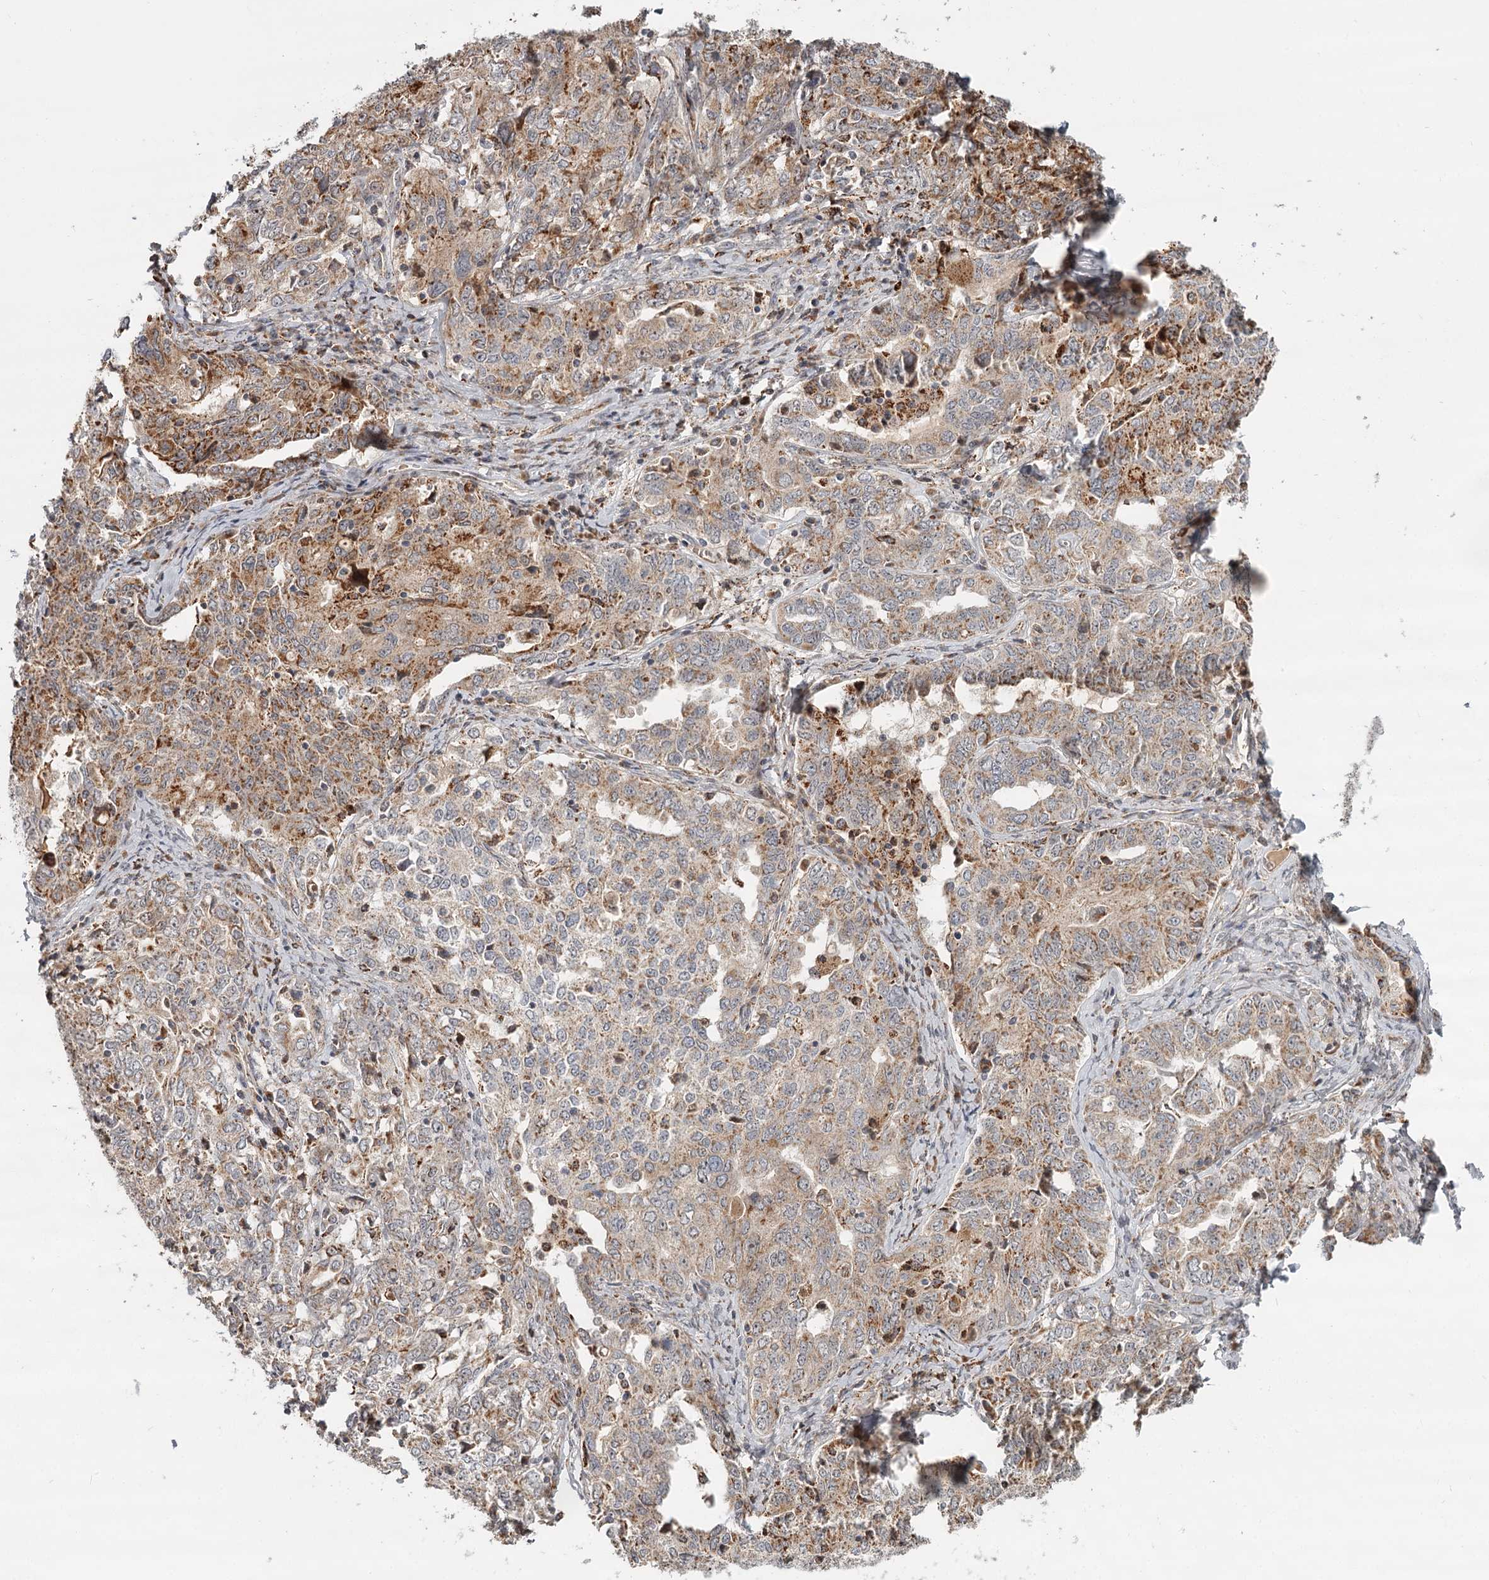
{"staining": {"intensity": "moderate", "quantity": "25%-75%", "location": "cytoplasmic/membranous"}, "tissue": "ovarian cancer", "cell_type": "Tumor cells", "image_type": "cancer", "snomed": [{"axis": "morphology", "description": "Carcinoma, endometroid"}, {"axis": "topography", "description": "Ovary"}], "caption": "Brown immunohistochemical staining in ovarian cancer (endometroid carcinoma) reveals moderate cytoplasmic/membranous staining in about 25%-75% of tumor cells. Nuclei are stained in blue.", "gene": "CDC123", "patient": {"sex": "female", "age": 62}}